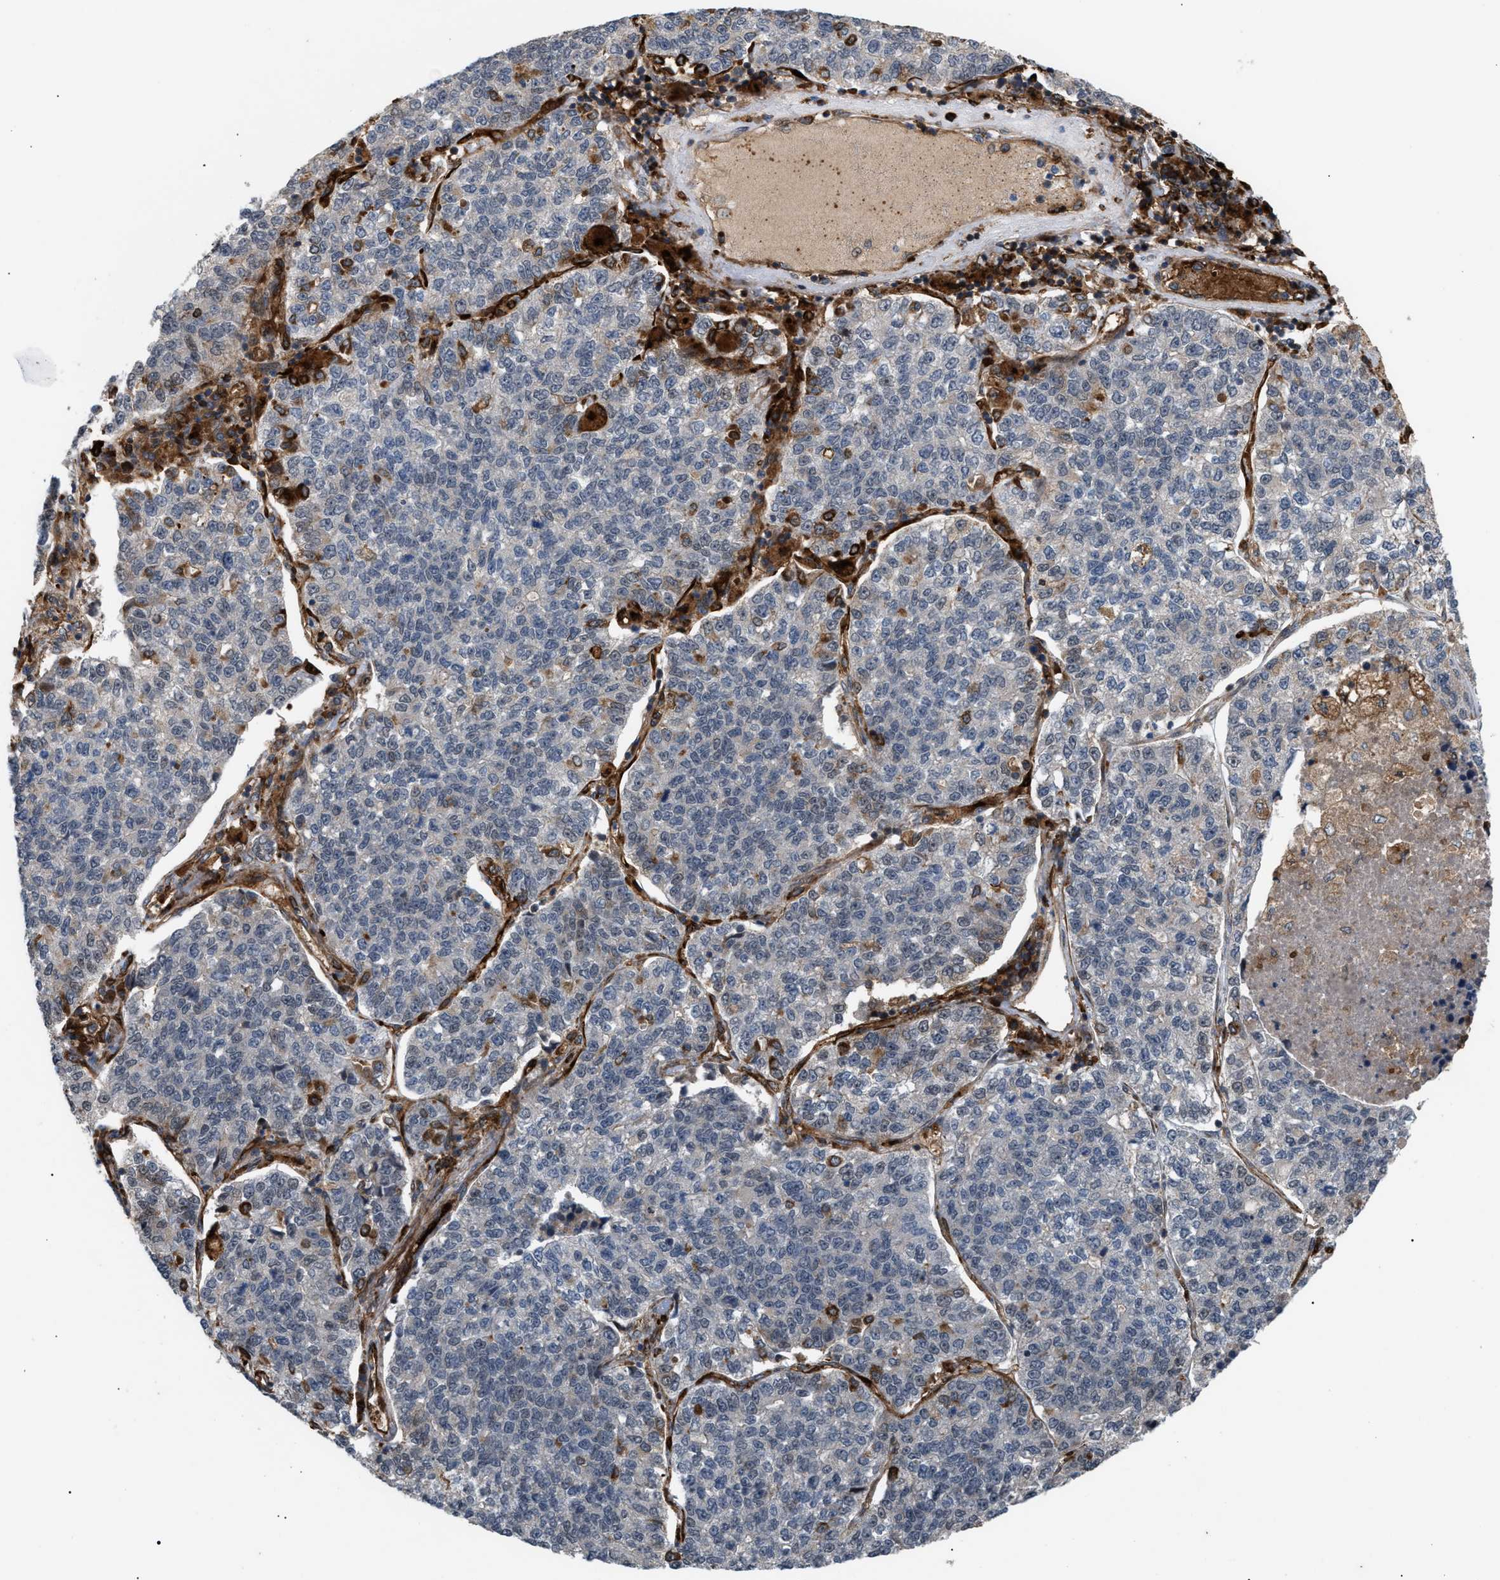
{"staining": {"intensity": "moderate", "quantity": "<25%", "location": "cytoplasmic/membranous"}, "tissue": "lung cancer", "cell_type": "Tumor cells", "image_type": "cancer", "snomed": [{"axis": "morphology", "description": "Adenocarcinoma, NOS"}, {"axis": "topography", "description": "Lung"}], "caption": "Immunohistochemistry (IHC) of human adenocarcinoma (lung) displays low levels of moderate cytoplasmic/membranous positivity in about <25% of tumor cells. Nuclei are stained in blue.", "gene": "GCC1", "patient": {"sex": "male", "age": 49}}